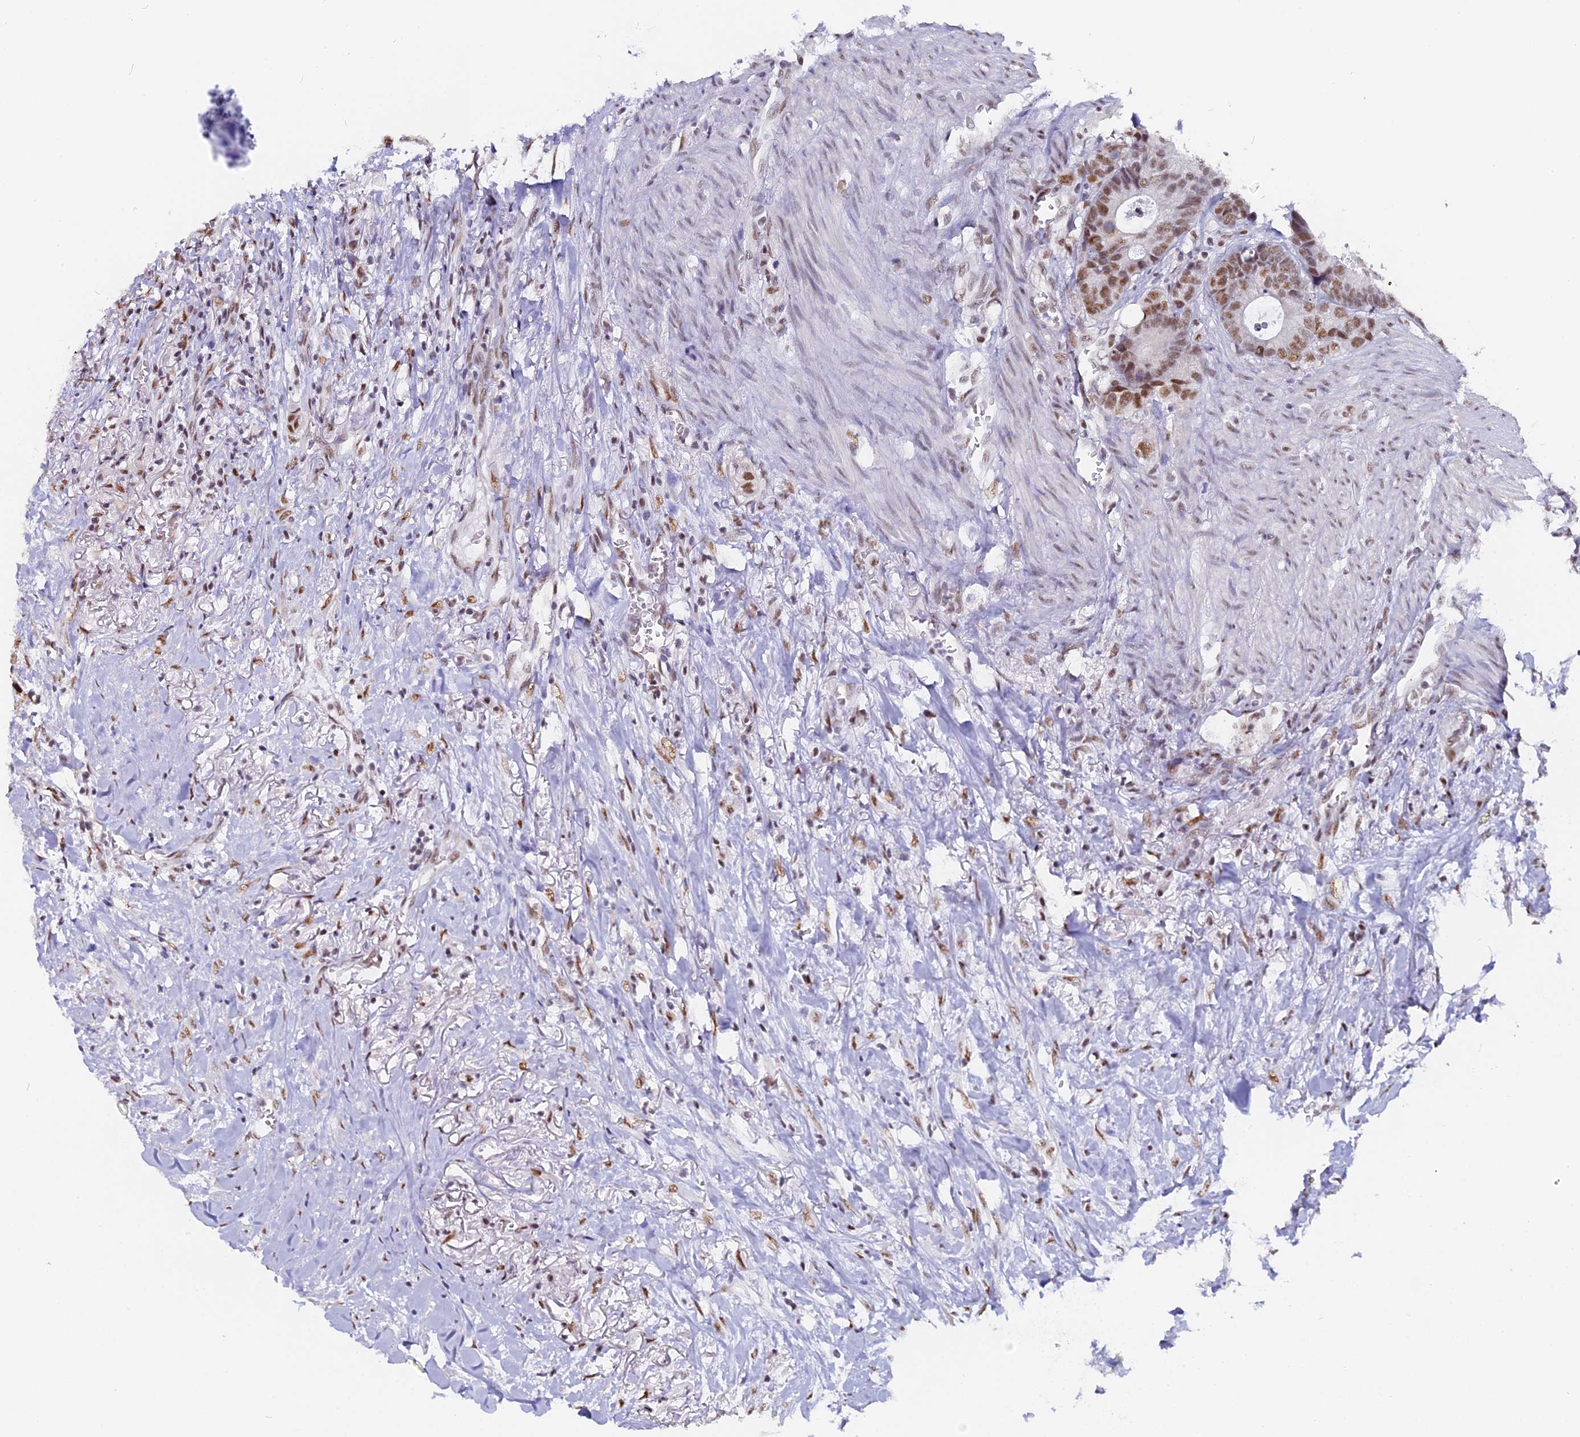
{"staining": {"intensity": "moderate", "quantity": ">75%", "location": "nuclear"}, "tissue": "colorectal cancer", "cell_type": "Tumor cells", "image_type": "cancer", "snomed": [{"axis": "morphology", "description": "Adenocarcinoma, NOS"}, {"axis": "topography", "description": "Colon"}], "caption": "Immunohistochemical staining of human colorectal adenocarcinoma demonstrates moderate nuclear protein positivity in about >75% of tumor cells. The protein of interest is stained brown, and the nuclei are stained in blue (DAB IHC with brightfield microscopy, high magnification).", "gene": "CD2BP2", "patient": {"sex": "female", "age": 57}}